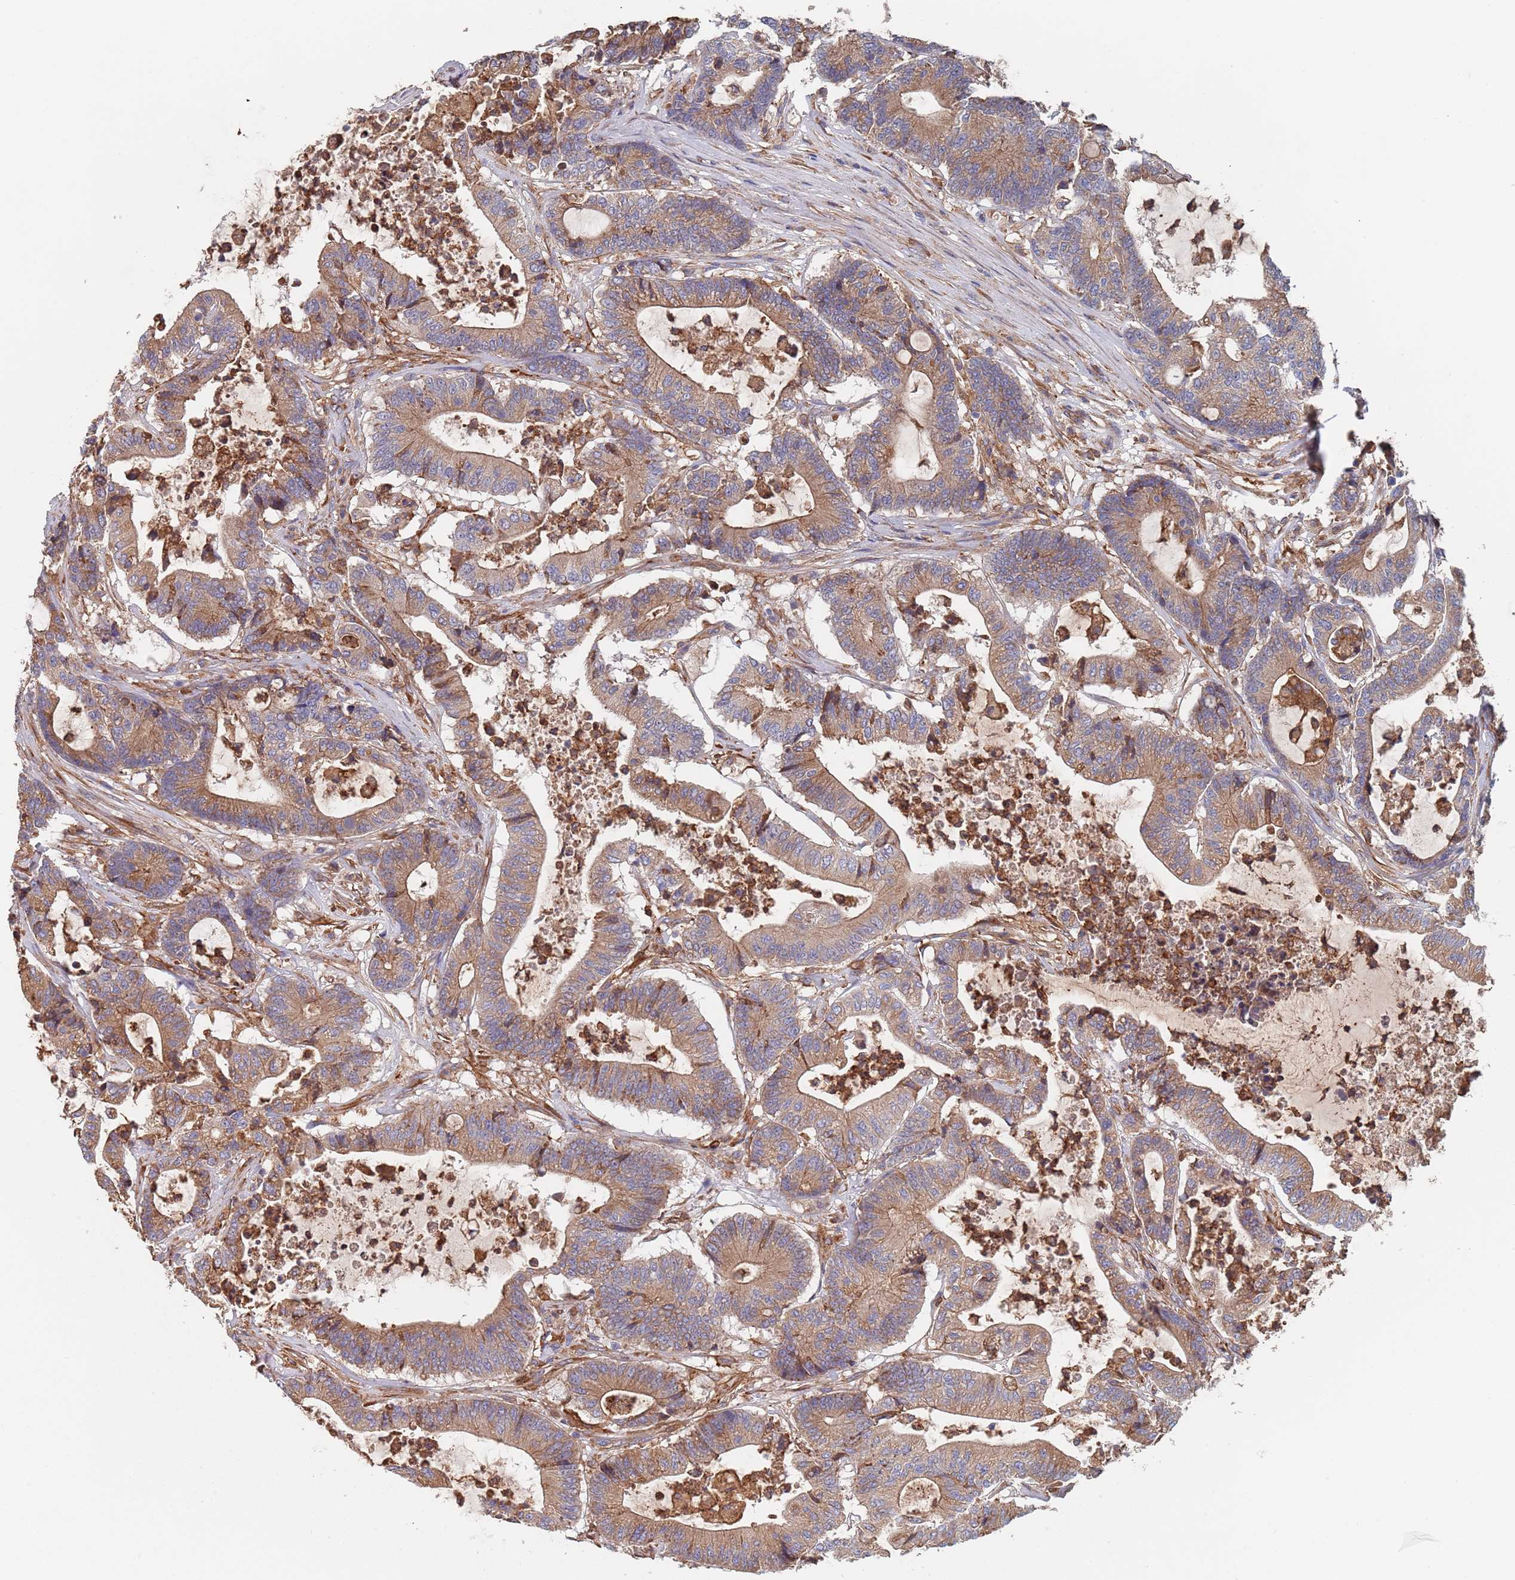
{"staining": {"intensity": "moderate", "quantity": ">75%", "location": "cytoplasmic/membranous"}, "tissue": "colorectal cancer", "cell_type": "Tumor cells", "image_type": "cancer", "snomed": [{"axis": "morphology", "description": "Adenocarcinoma, NOS"}, {"axis": "topography", "description": "Colon"}], "caption": "Immunohistochemistry micrograph of adenocarcinoma (colorectal) stained for a protein (brown), which exhibits medium levels of moderate cytoplasmic/membranous staining in approximately >75% of tumor cells.", "gene": "DCUN1D3", "patient": {"sex": "female", "age": 84}}